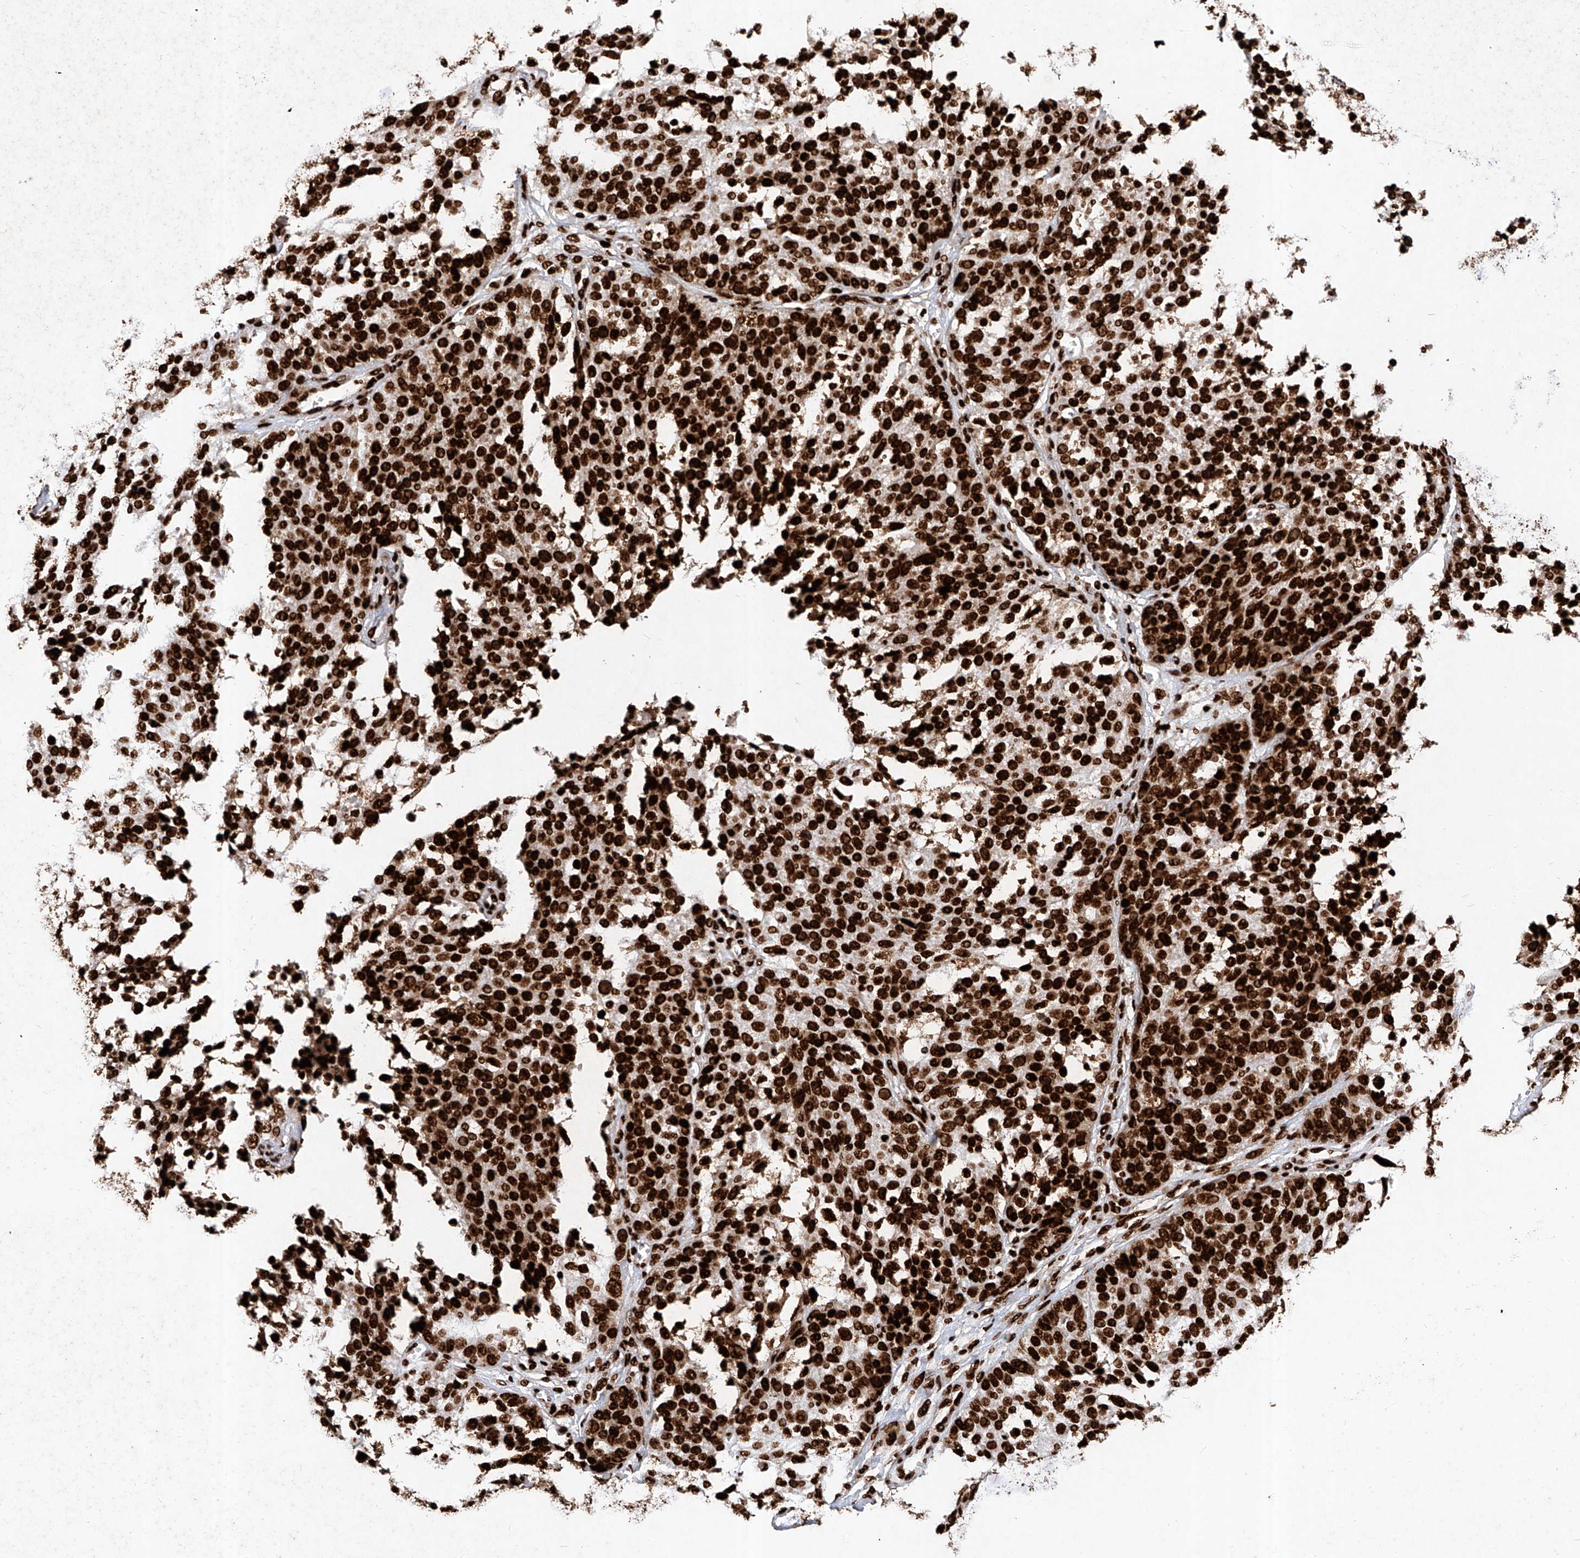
{"staining": {"intensity": "strong", "quantity": ">75%", "location": "nuclear"}, "tissue": "ovarian cancer", "cell_type": "Tumor cells", "image_type": "cancer", "snomed": [{"axis": "morphology", "description": "Cystadenocarcinoma, serous, NOS"}, {"axis": "topography", "description": "Ovary"}], "caption": "Tumor cells exhibit strong nuclear expression in about >75% of cells in ovarian cancer (serous cystadenocarcinoma). (DAB IHC, brown staining for protein, blue staining for nuclei).", "gene": "SRSF6", "patient": {"sex": "female", "age": 44}}